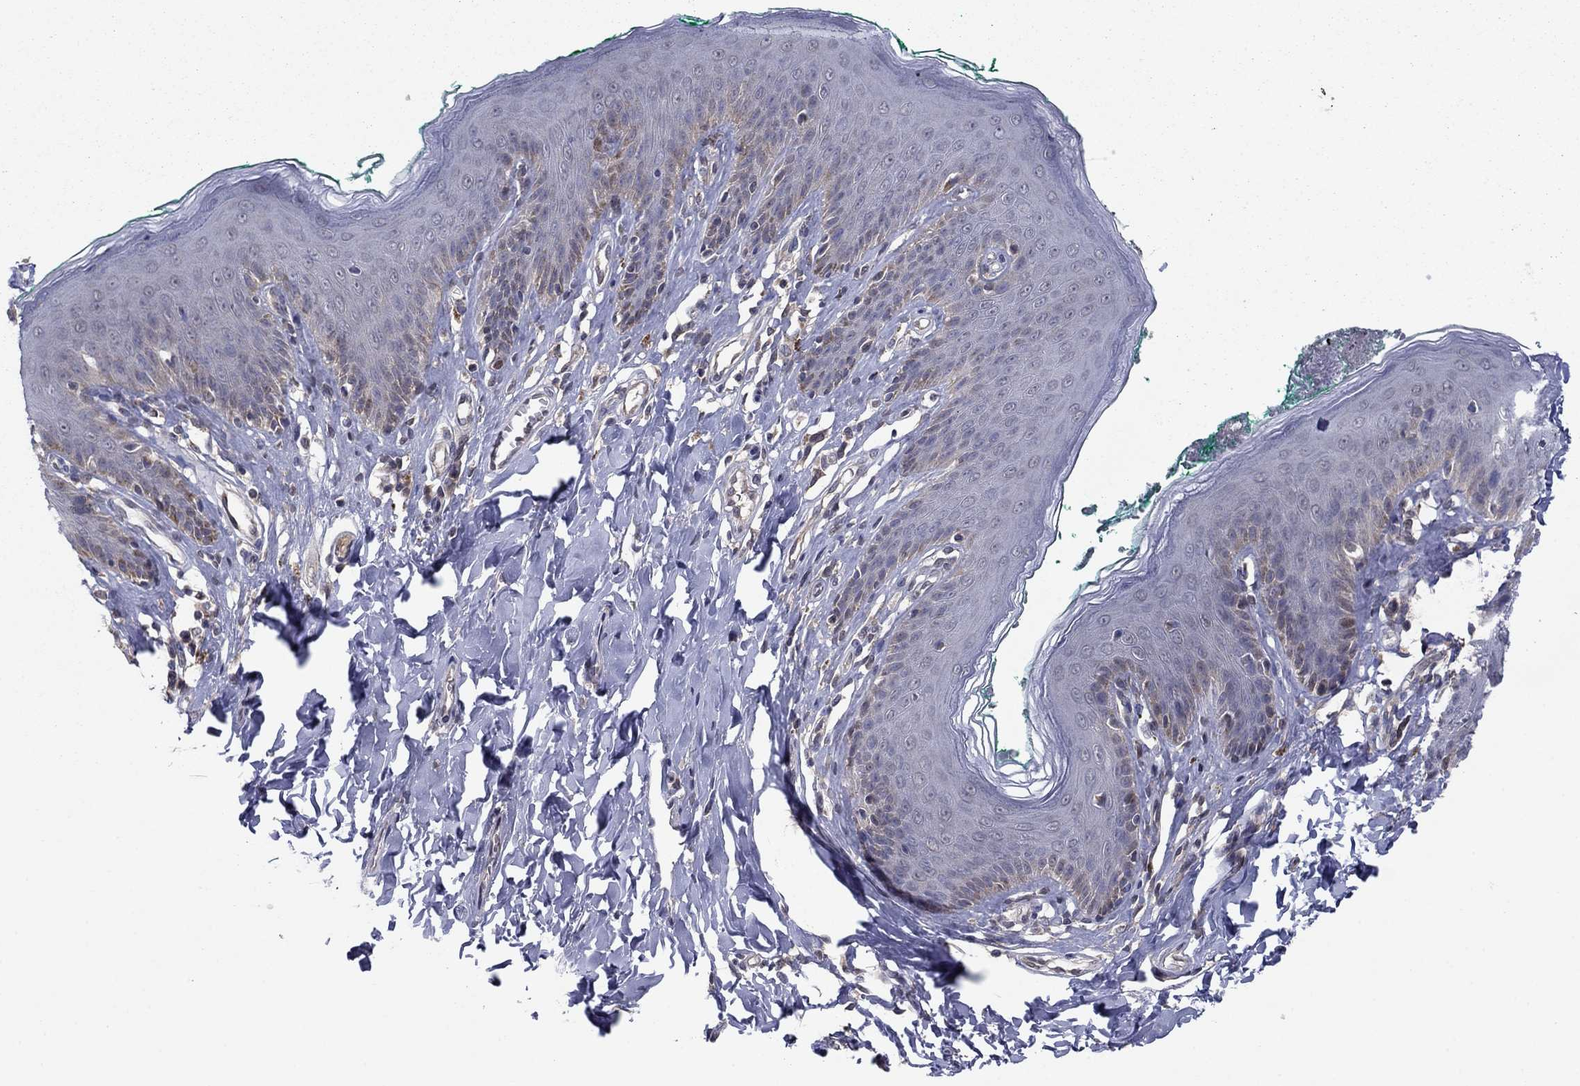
{"staining": {"intensity": "weak", "quantity": "25%-75%", "location": "cytoplasmic/membranous"}, "tissue": "skin", "cell_type": "Epidermal cells", "image_type": "normal", "snomed": [{"axis": "morphology", "description": "Normal tissue, NOS"}, {"axis": "topography", "description": "Vulva"}], "caption": "Skin stained for a protein shows weak cytoplasmic/membranous positivity in epidermal cells.", "gene": "GRHPR", "patient": {"sex": "female", "age": 66}}